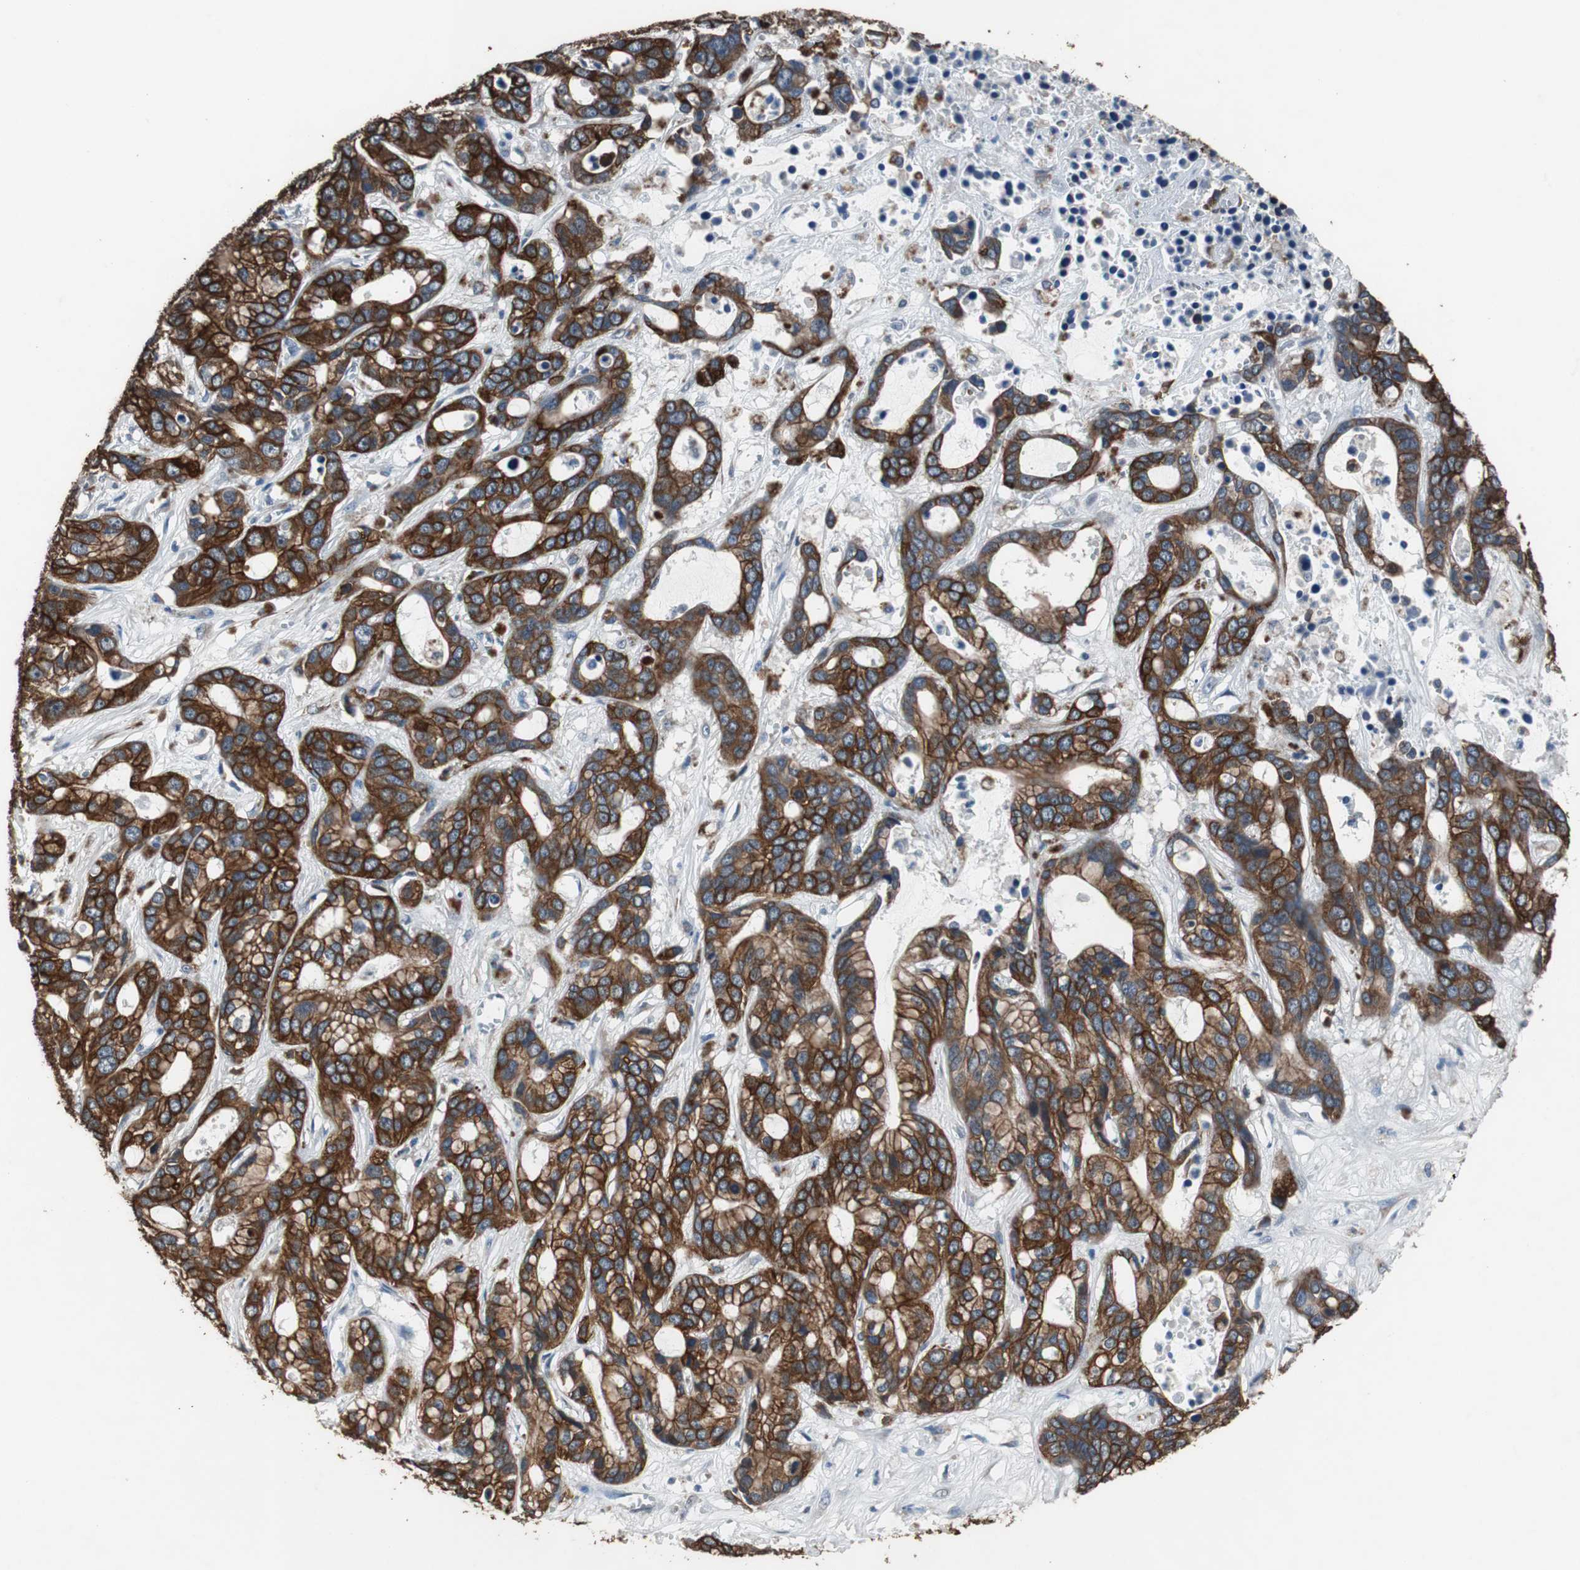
{"staining": {"intensity": "strong", "quantity": ">75%", "location": "cytoplasmic/membranous"}, "tissue": "liver cancer", "cell_type": "Tumor cells", "image_type": "cancer", "snomed": [{"axis": "morphology", "description": "Cholangiocarcinoma"}, {"axis": "topography", "description": "Liver"}], "caption": "DAB immunohistochemical staining of liver cancer (cholangiocarcinoma) shows strong cytoplasmic/membranous protein positivity in approximately >75% of tumor cells.", "gene": "USP10", "patient": {"sex": "female", "age": 65}}